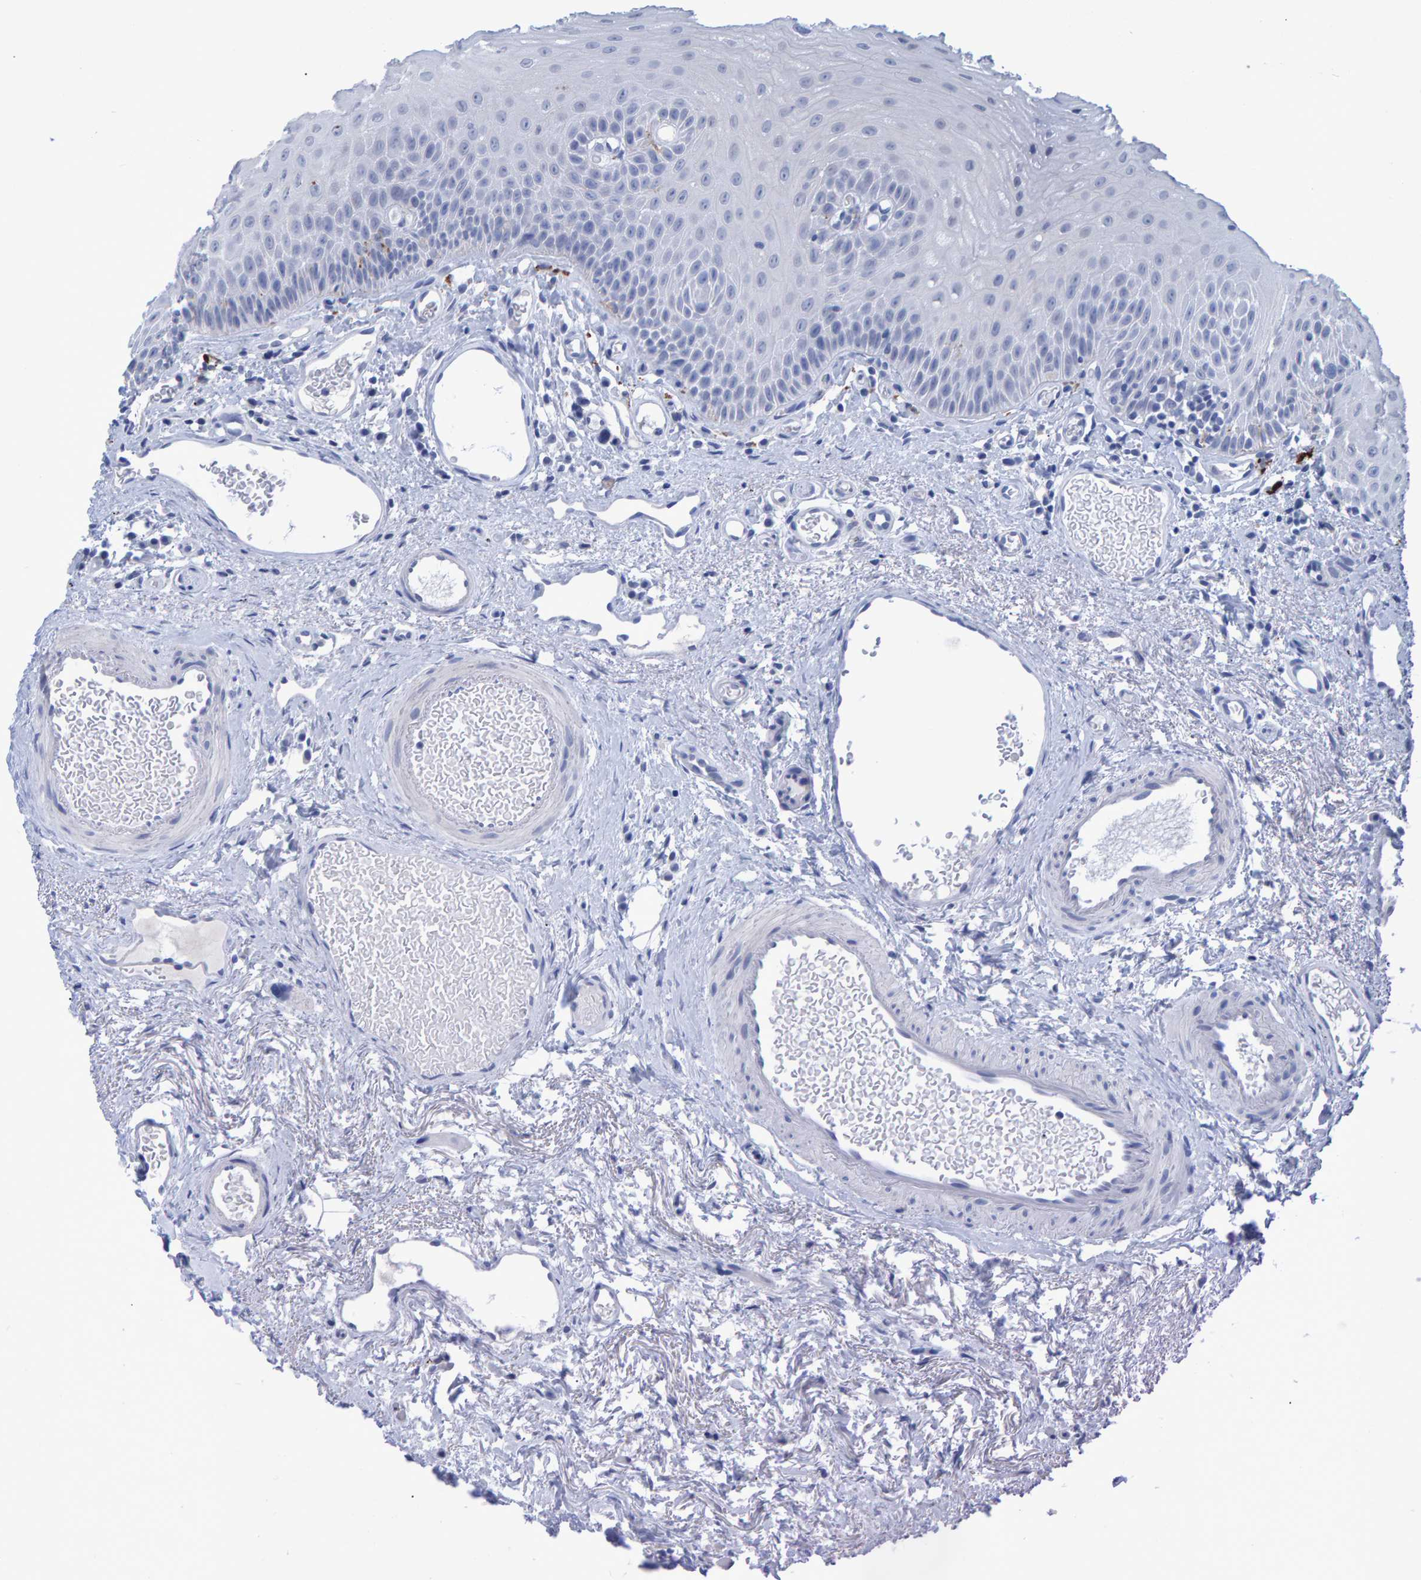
{"staining": {"intensity": "negative", "quantity": "none", "location": "none"}, "tissue": "oral mucosa", "cell_type": "Squamous epithelial cells", "image_type": "normal", "snomed": [{"axis": "morphology", "description": "Normal tissue, NOS"}, {"axis": "topography", "description": "Skeletal muscle"}, {"axis": "topography", "description": "Oral tissue"}, {"axis": "topography", "description": "Peripheral nerve tissue"}], "caption": "A photomicrograph of oral mucosa stained for a protein reveals no brown staining in squamous epithelial cells.", "gene": "PROCA1", "patient": {"sex": "female", "age": 84}}